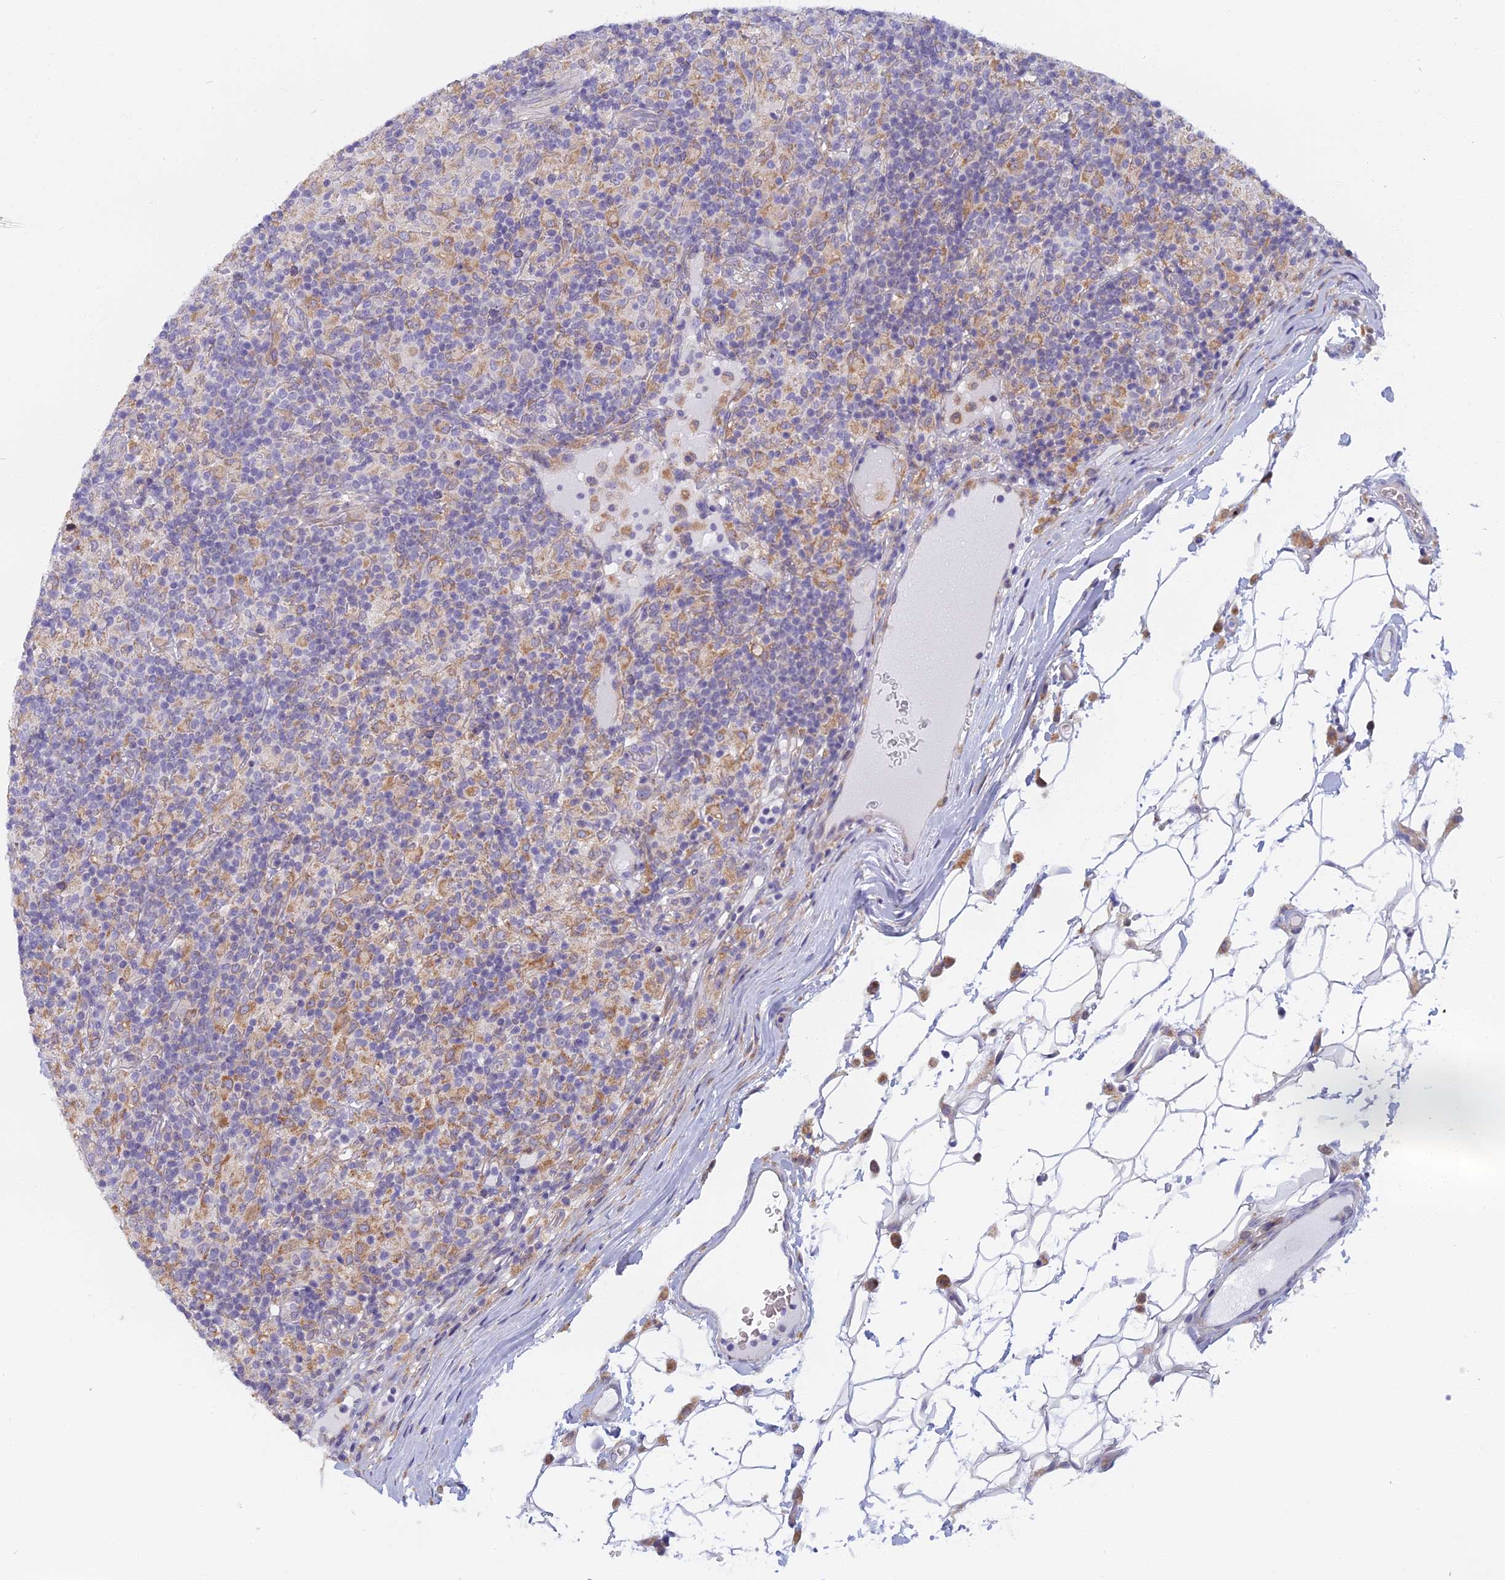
{"staining": {"intensity": "negative", "quantity": "none", "location": "none"}, "tissue": "lymphoma", "cell_type": "Tumor cells", "image_type": "cancer", "snomed": [{"axis": "morphology", "description": "Hodgkin's disease, NOS"}, {"axis": "topography", "description": "Lymph node"}], "caption": "This is an IHC histopathology image of lymphoma. There is no positivity in tumor cells.", "gene": "DDX51", "patient": {"sex": "male", "age": 70}}